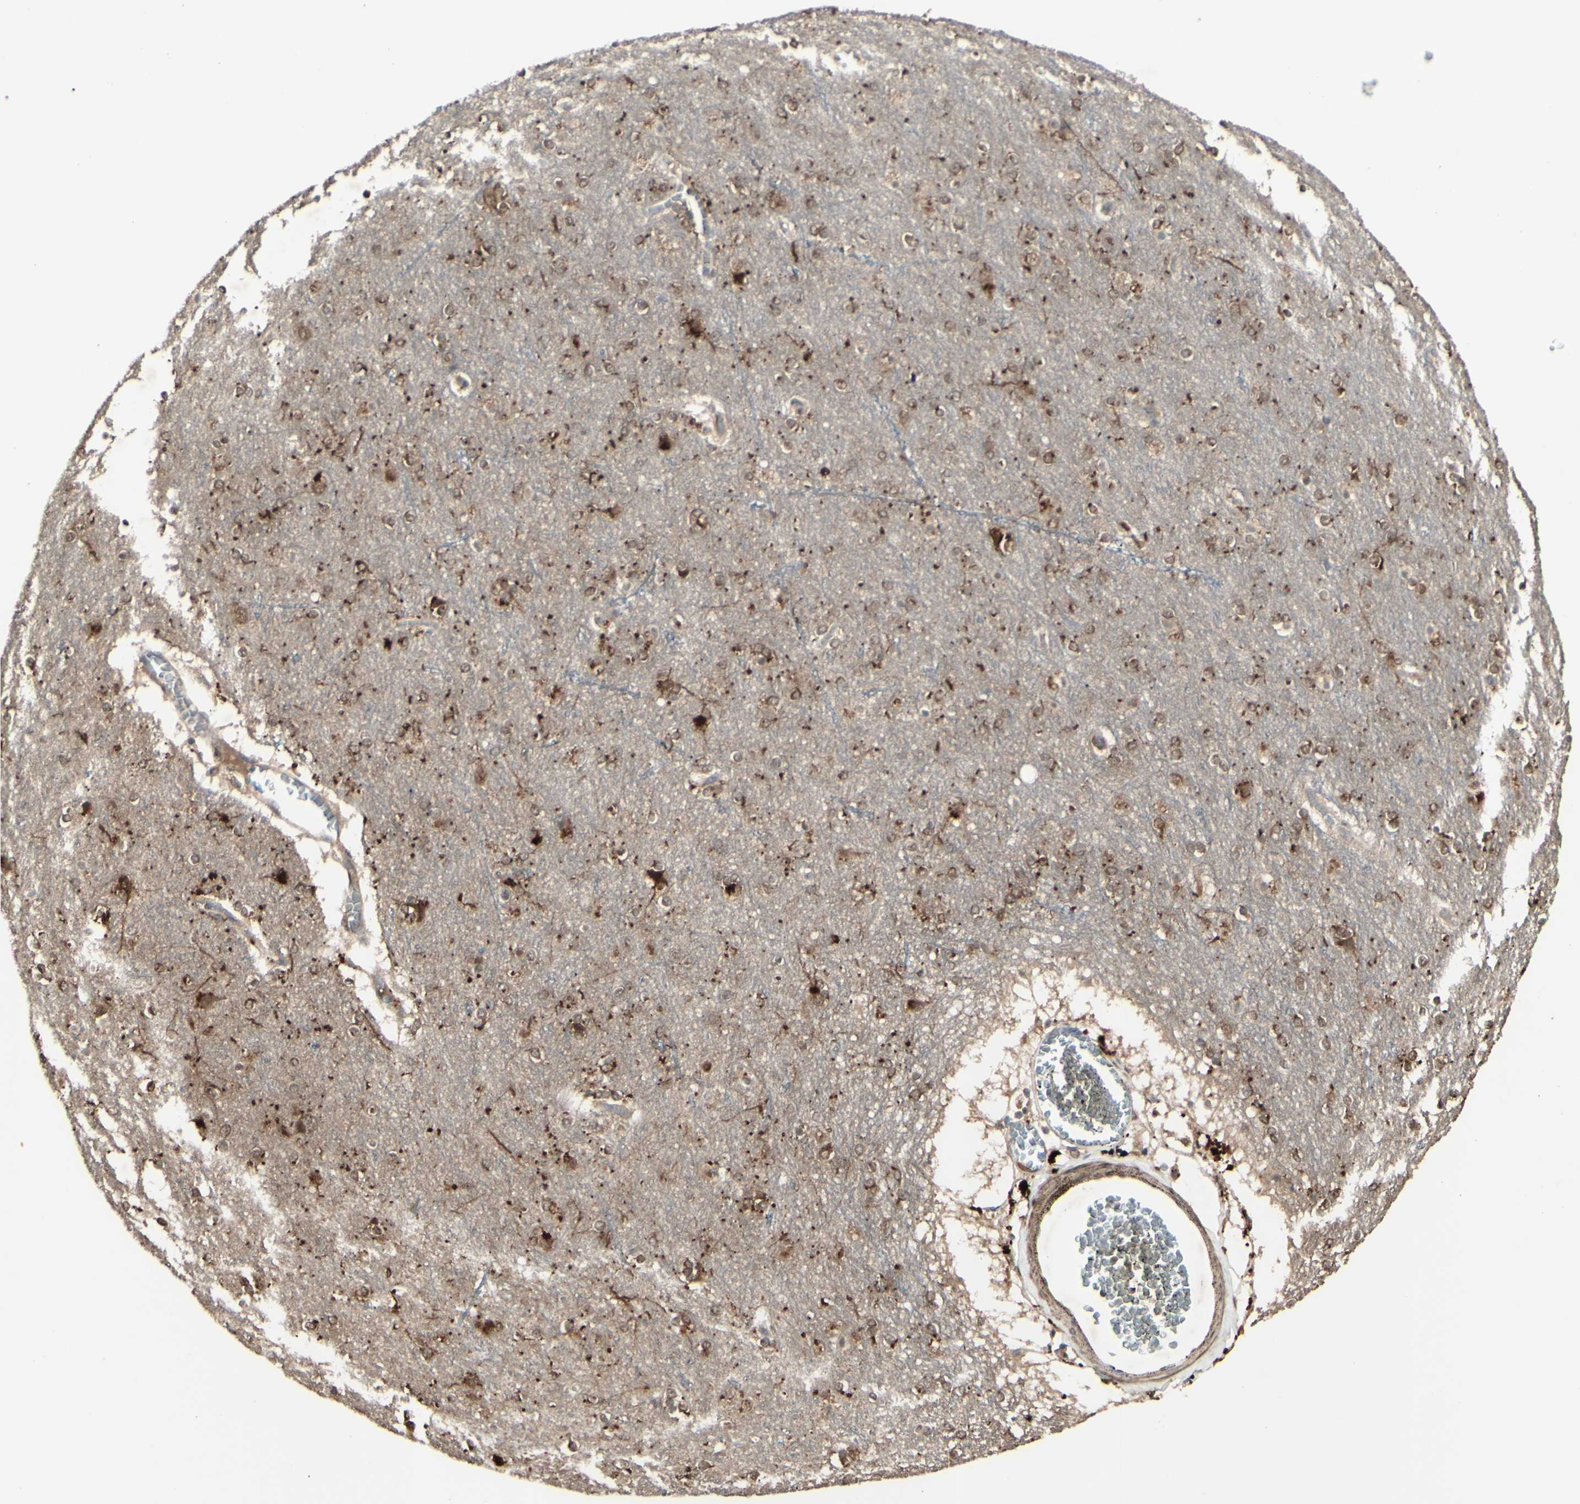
{"staining": {"intensity": "moderate", "quantity": ">75%", "location": "cytoplasmic/membranous"}, "tissue": "cerebral cortex", "cell_type": "Endothelial cells", "image_type": "normal", "snomed": [{"axis": "morphology", "description": "Normal tissue, NOS"}, {"axis": "topography", "description": "Cerebral cortex"}], "caption": "A high-resolution histopathology image shows immunohistochemistry staining of benign cerebral cortex, which reveals moderate cytoplasmic/membranous expression in approximately >75% of endothelial cells. (Stains: DAB in brown, nuclei in blue, Microscopy: brightfield microscopy at high magnification).", "gene": "MLF2", "patient": {"sex": "female", "age": 54}}